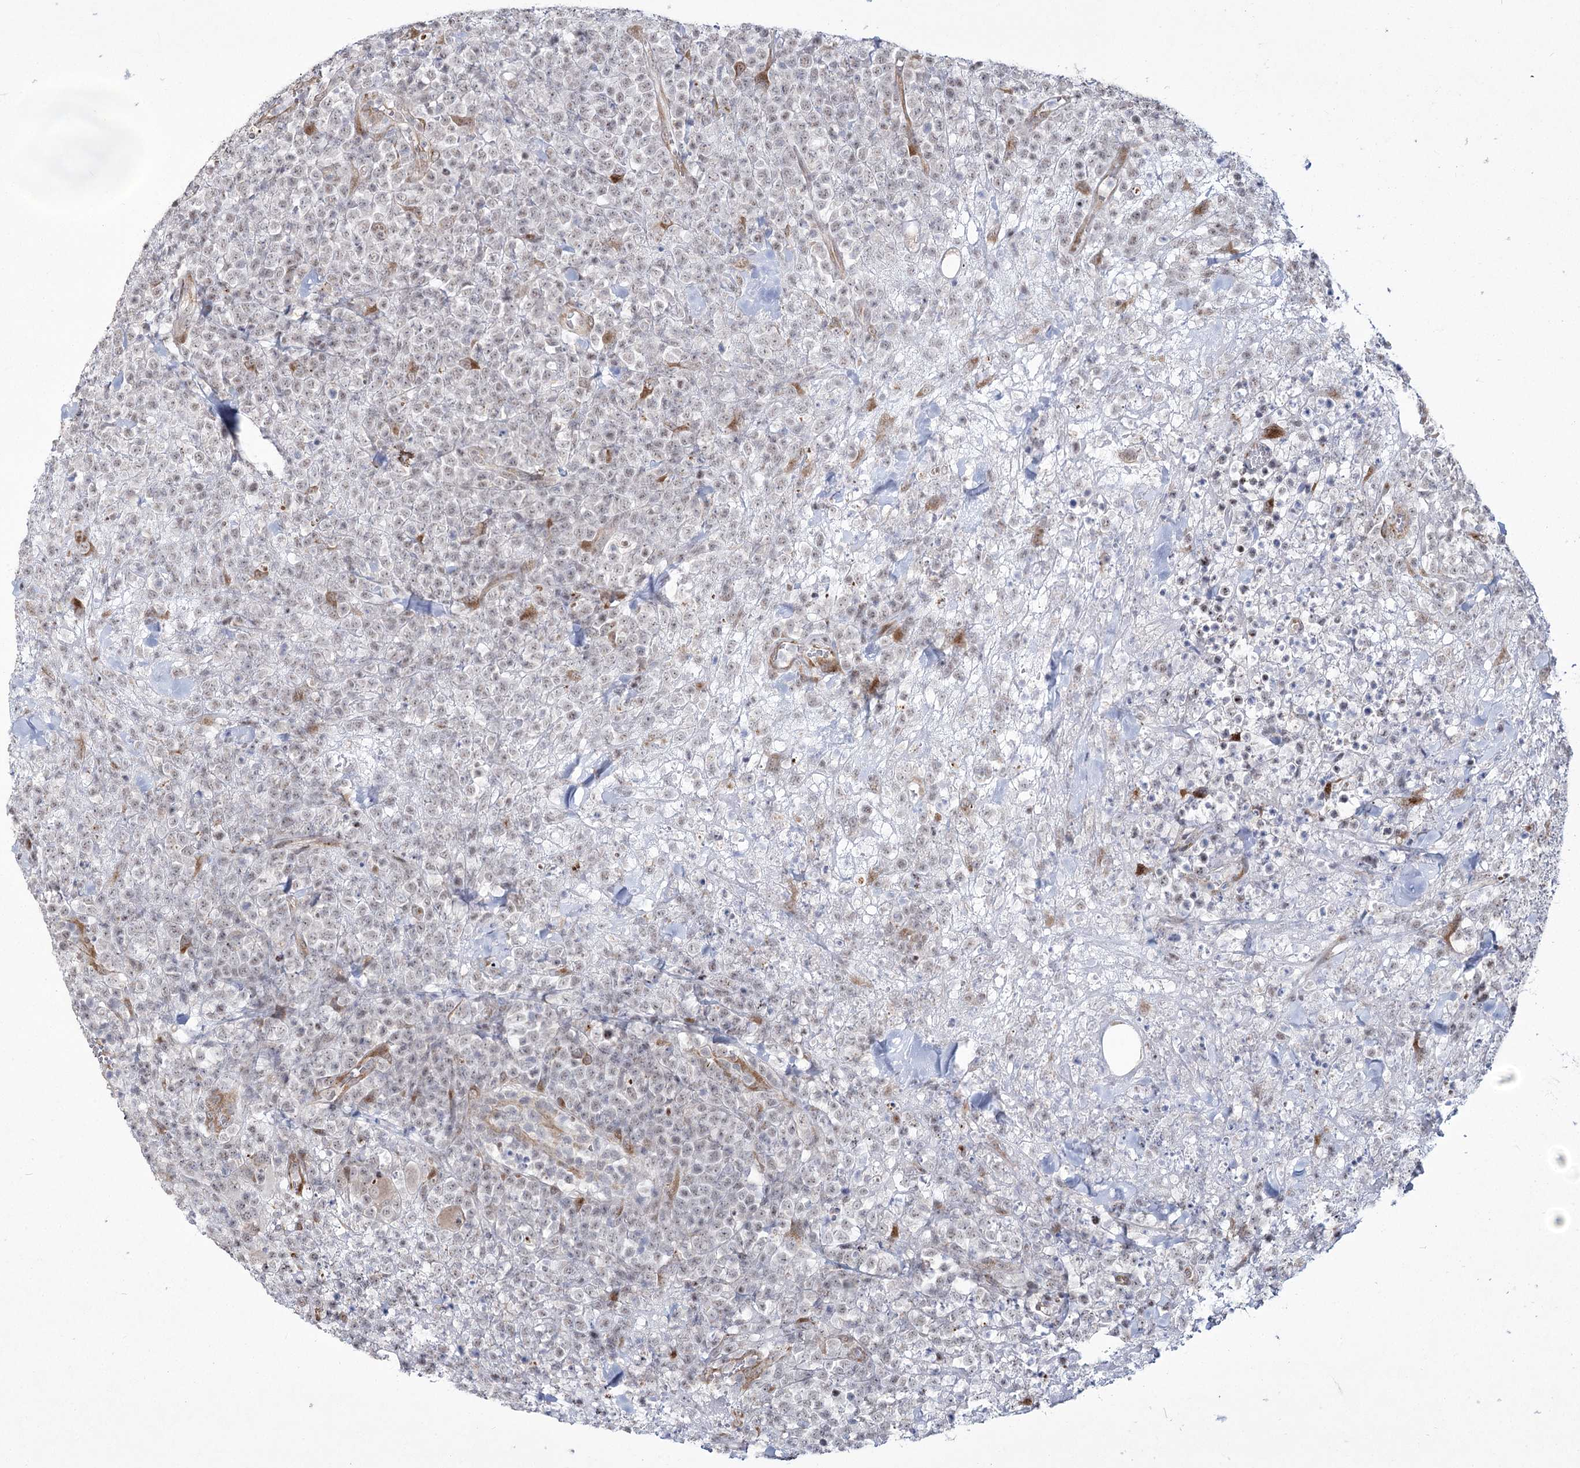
{"staining": {"intensity": "weak", "quantity": "<25%", "location": "nuclear"}, "tissue": "lymphoma", "cell_type": "Tumor cells", "image_type": "cancer", "snomed": [{"axis": "morphology", "description": "Malignant lymphoma, non-Hodgkin's type, High grade"}, {"axis": "topography", "description": "Colon"}], "caption": "Immunohistochemistry photomicrograph of malignant lymphoma, non-Hodgkin's type (high-grade) stained for a protein (brown), which reveals no expression in tumor cells.", "gene": "YBX3", "patient": {"sex": "female", "age": 53}}